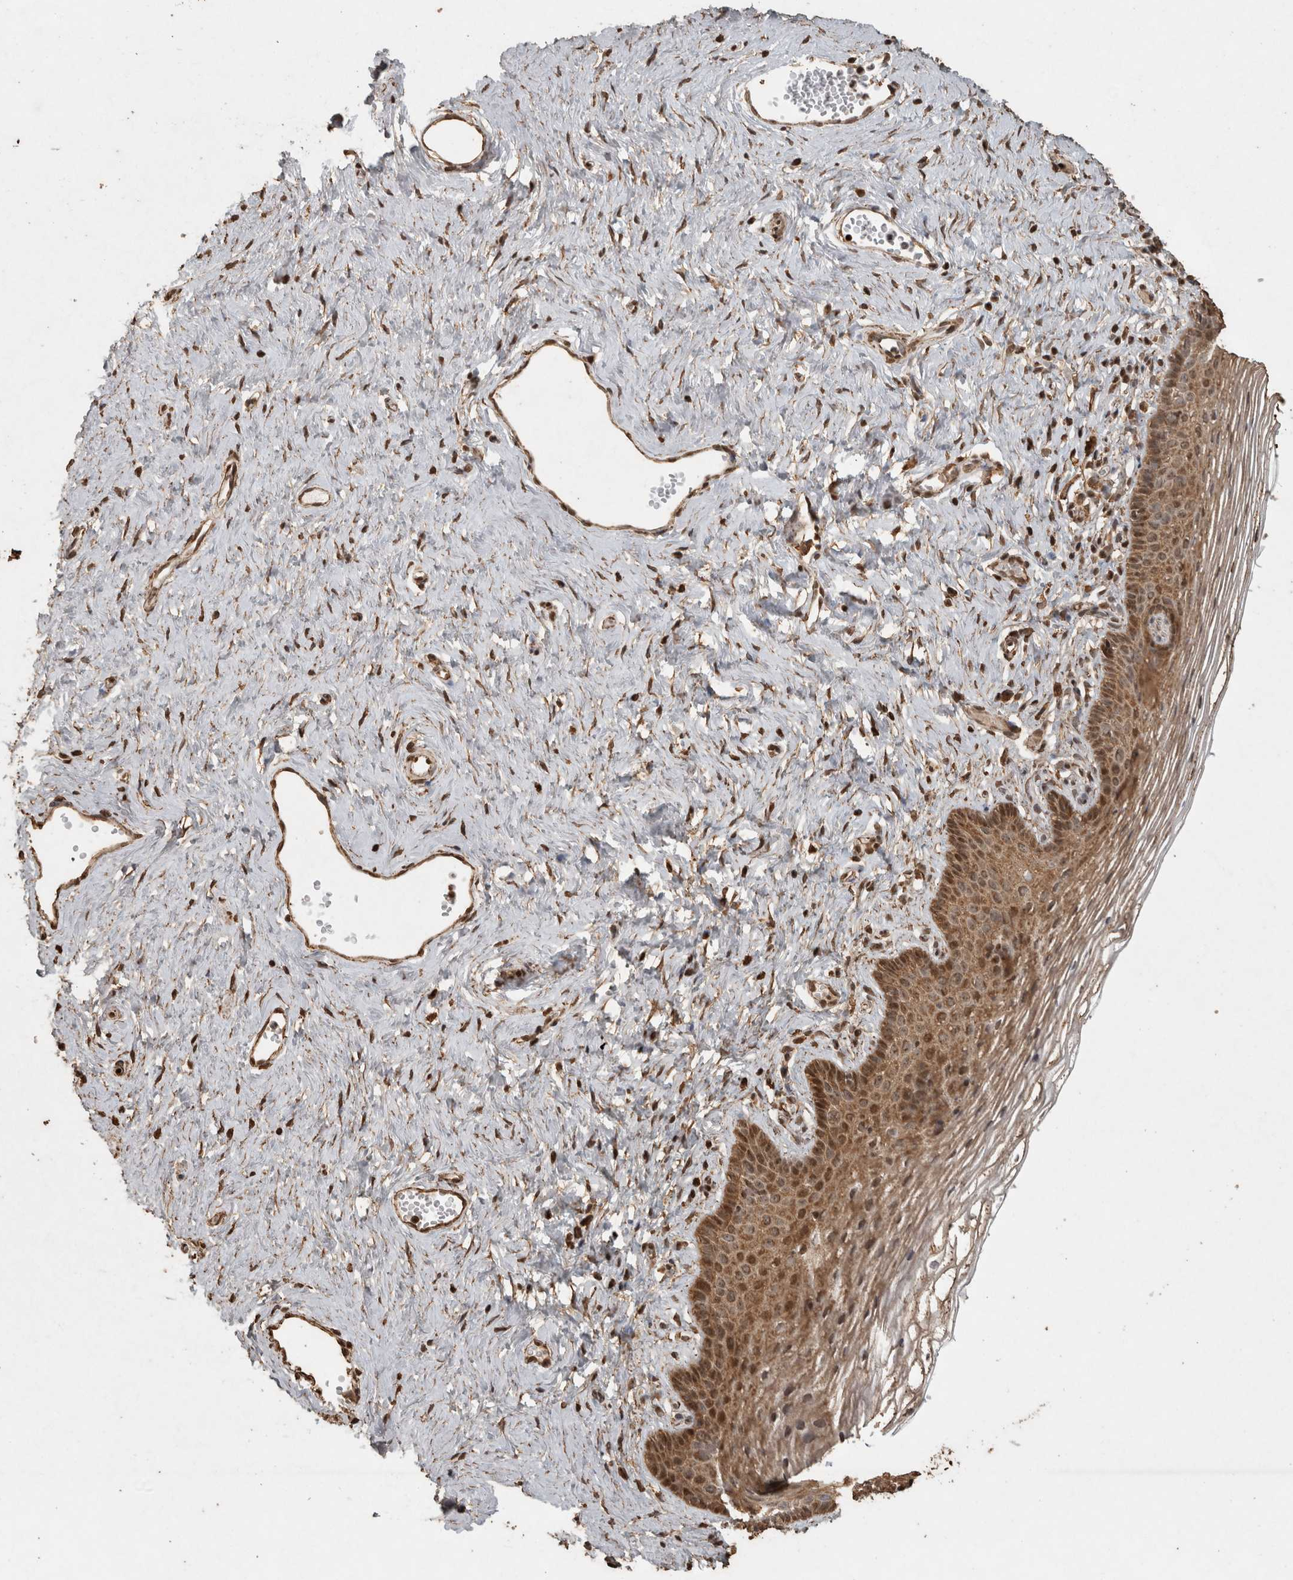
{"staining": {"intensity": "moderate", "quantity": "25%-75%", "location": "cytoplasmic/membranous,nuclear"}, "tissue": "vagina", "cell_type": "Squamous epithelial cells", "image_type": "normal", "snomed": [{"axis": "morphology", "description": "Normal tissue, NOS"}, {"axis": "topography", "description": "Vagina"}], "caption": "This micrograph shows immunohistochemistry staining of benign human vagina, with medium moderate cytoplasmic/membranous,nuclear positivity in approximately 25%-75% of squamous epithelial cells.", "gene": "KDM8", "patient": {"sex": "female", "age": 32}}